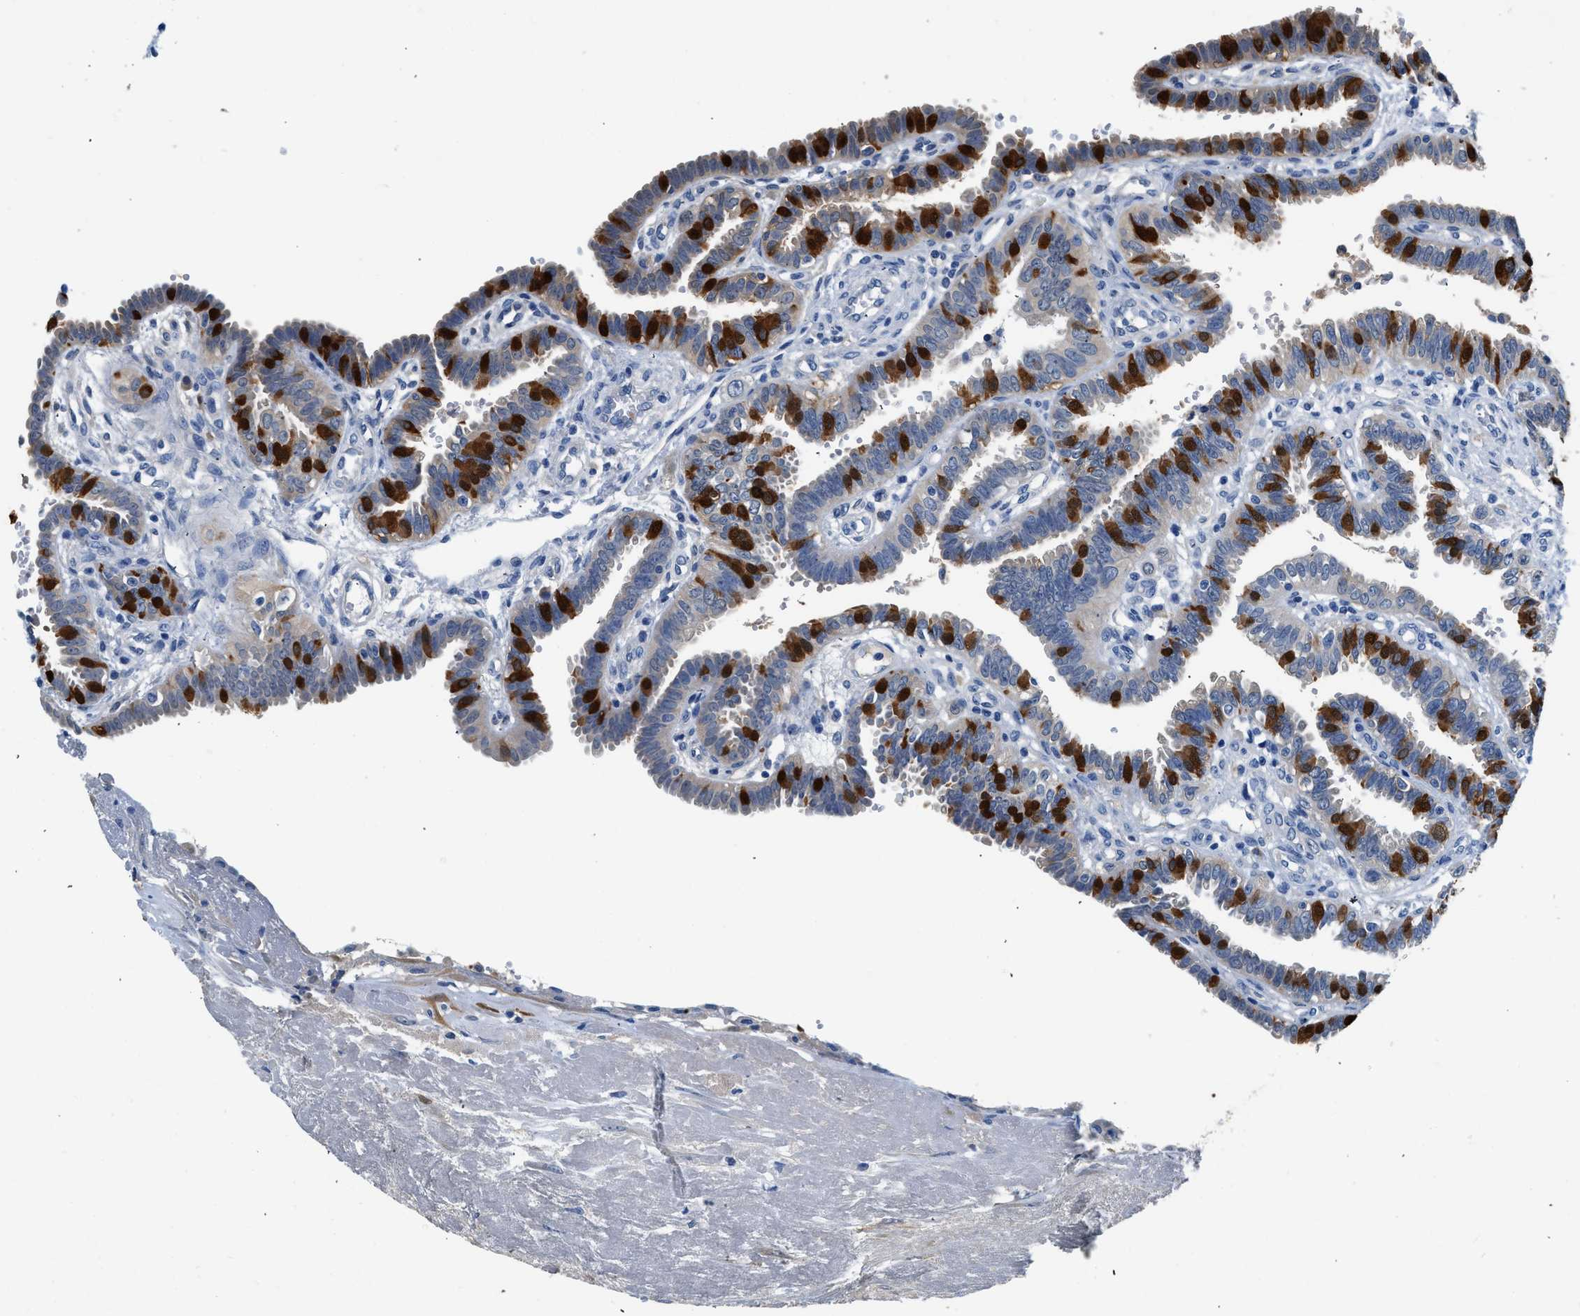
{"staining": {"intensity": "strong", "quantity": "25%-75%", "location": "cytoplasmic/membranous,nuclear"}, "tissue": "fallopian tube", "cell_type": "Glandular cells", "image_type": "normal", "snomed": [{"axis": "morphology", "description": "Normal tissue, NOS"}, {"axis": "topography", "description": "Fallopian tube"}, {"axis": "topography", "description": "Placenta"}], "caption": "Immunohistochemistry (DAB) staining of unremarkable fallopian tube demonstrates strong cytoplasmic/membranous,nuclear protein staining in approximately 25%-75% of glandular cells.", "gene": "FADS6", "patient": {"sex": "female", "age": 34}}